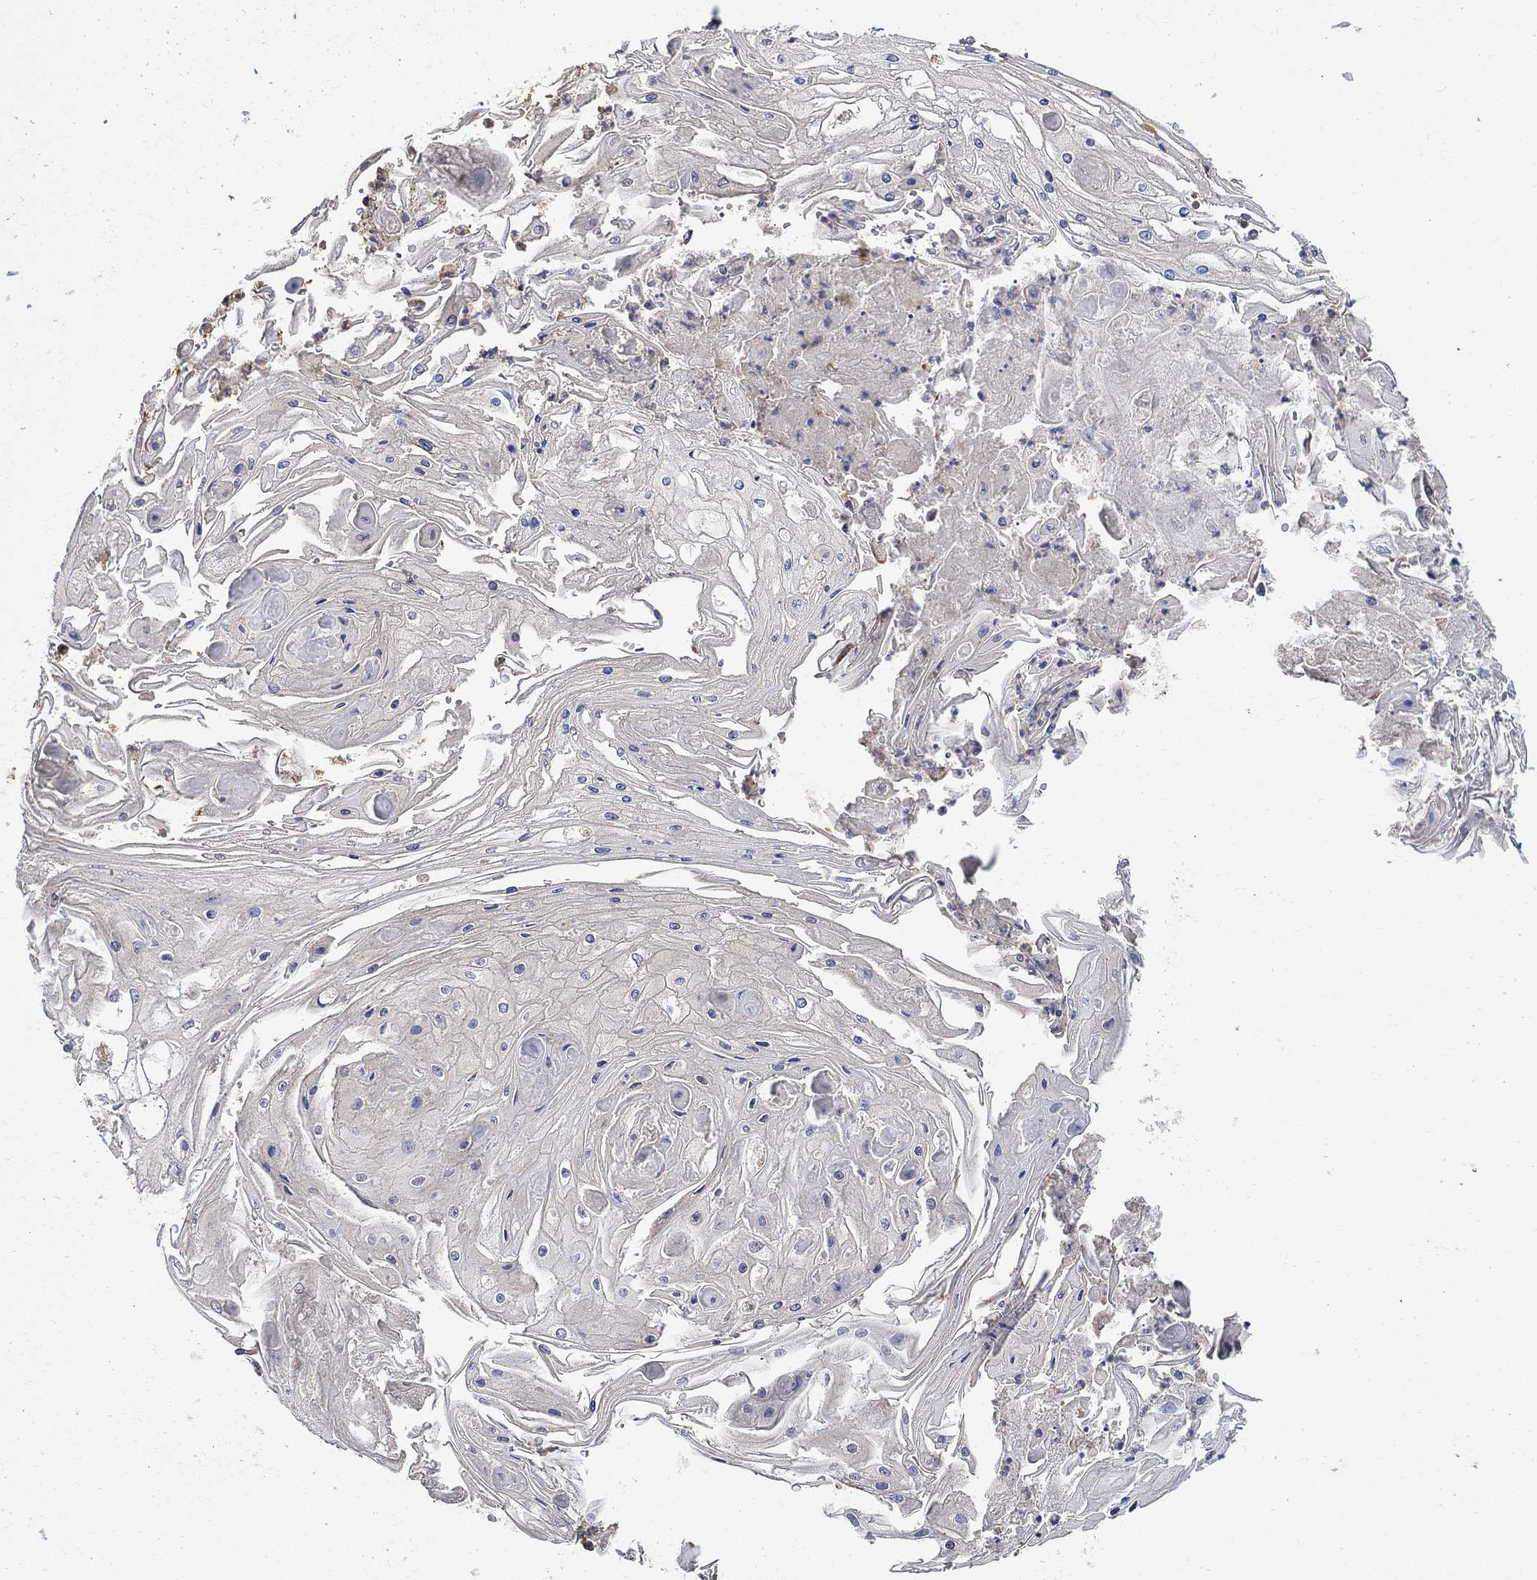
{"staining": {"intensity": "negative", "quantity": "none", "location": "none"}, "tissue": "skin cancer", "cell_type": "Tumor cells", "image_type": "cancer", "snomed": [{"axis": "morphology", "description": "Squamous cell carcinoma, NOS"}, {"axis": "topography", "description": "Skin"}], "caption": "DAB immunohistochemical staining of skin squamous cell carcinoma displays no significant expression in tumor cells. (Immunohistochemistry, brightfield microscopy, high magnification).", "gene": "TGM2", "patient": {"sex": "male", "age": 70}}